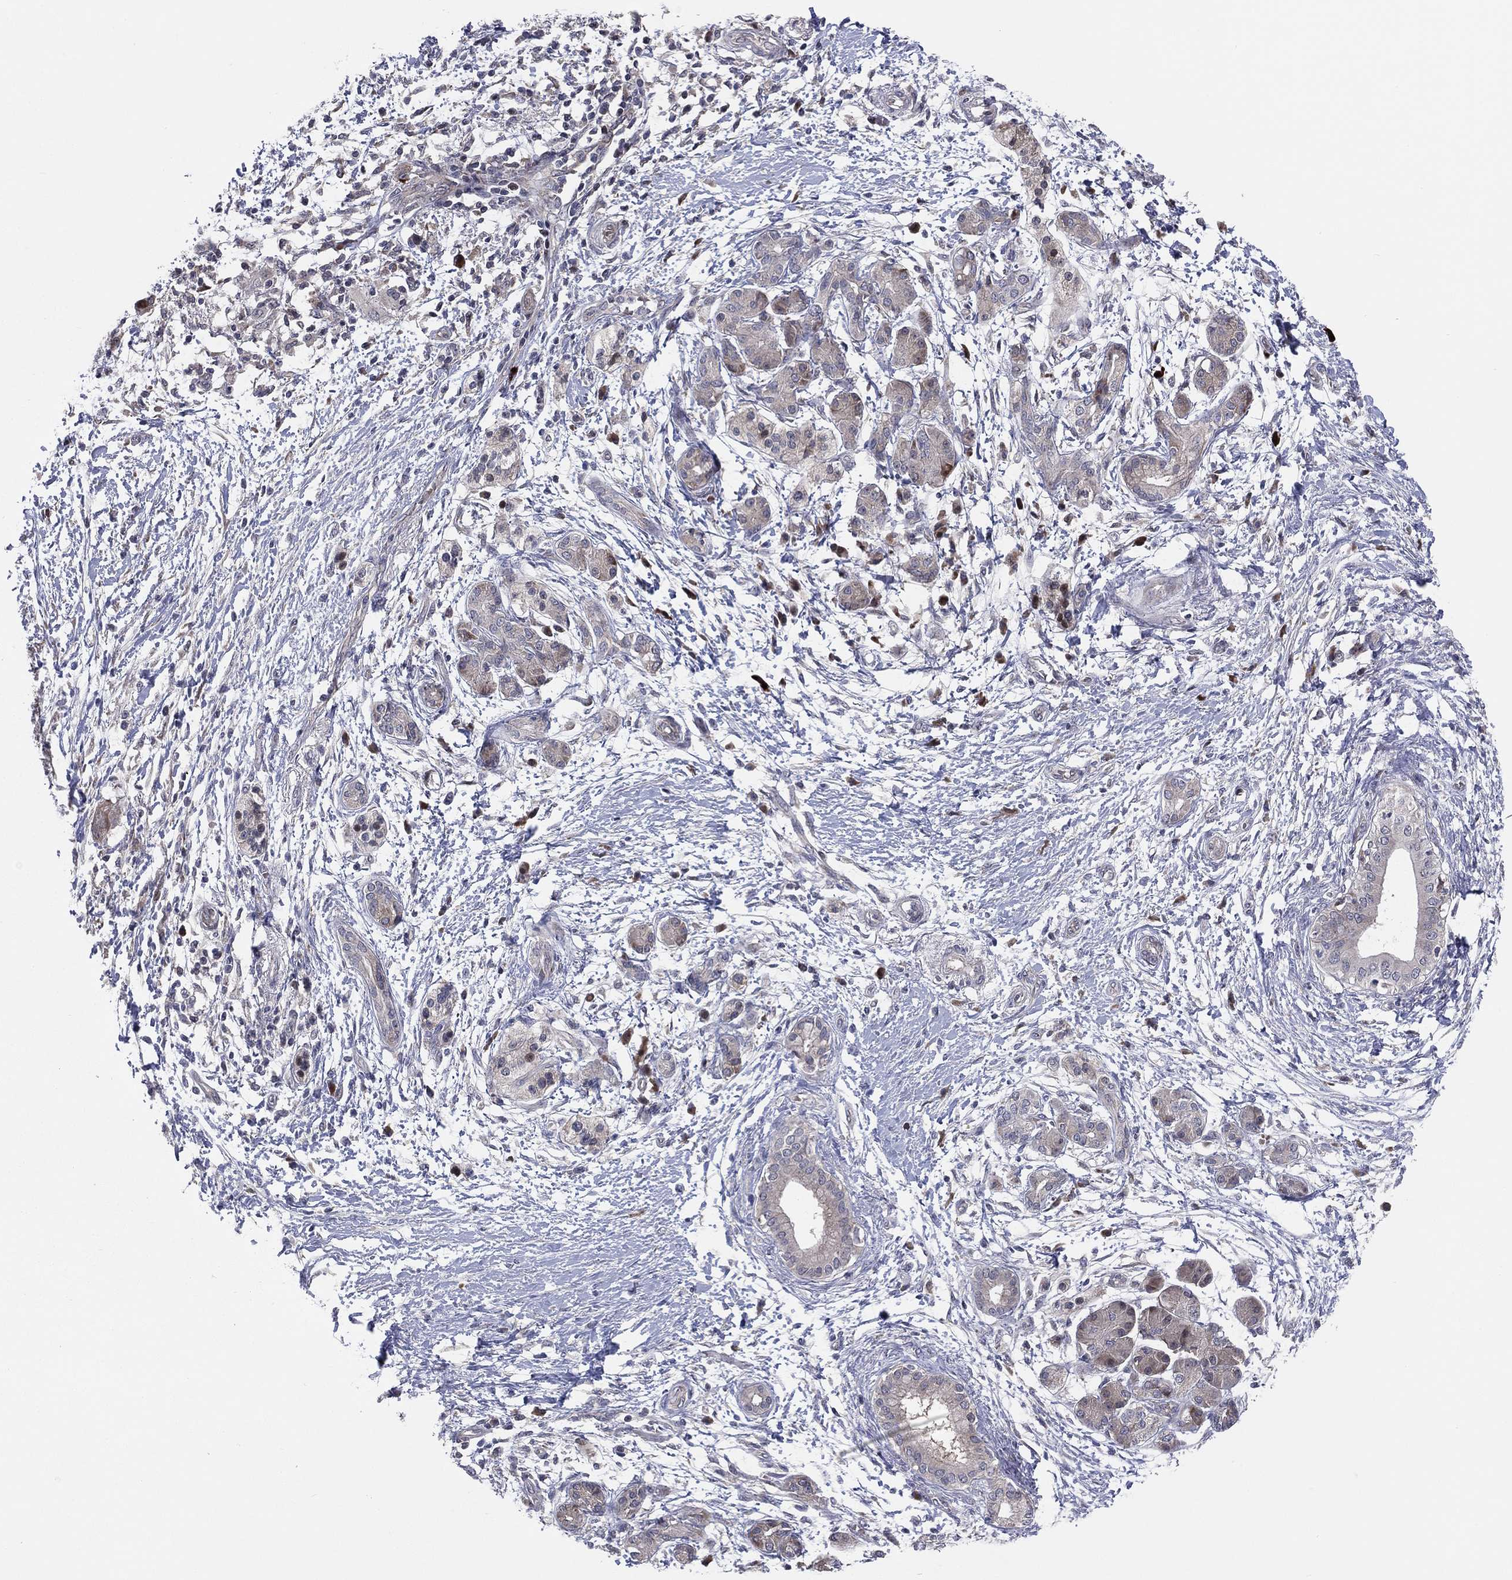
{"staining": {"intensity": "weak", "quantity": "25%-75%", "location": "cytoplasmic/membranous"}, "tissue": "pancreatic cancer", "cell_type": "Tumor cells", "image_type": "cancer", "snomed": [{"axis": "morphology", "description": "Adenocarcinoma, NOS"}, {"axis": "topography", "description": "Pancreas"}], "caption": "Immunohistochemistry (IHC) of pancreatic cancer (adenocarcinoma) exhibits low levels of weak cytoplasmic/membranous staining in approximately 25%-75% of tumor cells. The staining is performed using DAB (3,3'-diaminobenzidine) brown chromogen to label protein expression. The nuclei are counter-stained blue using hematoxylin.", "gene": "UTP14A", "patient": {"sex": "female", "age": 72}}